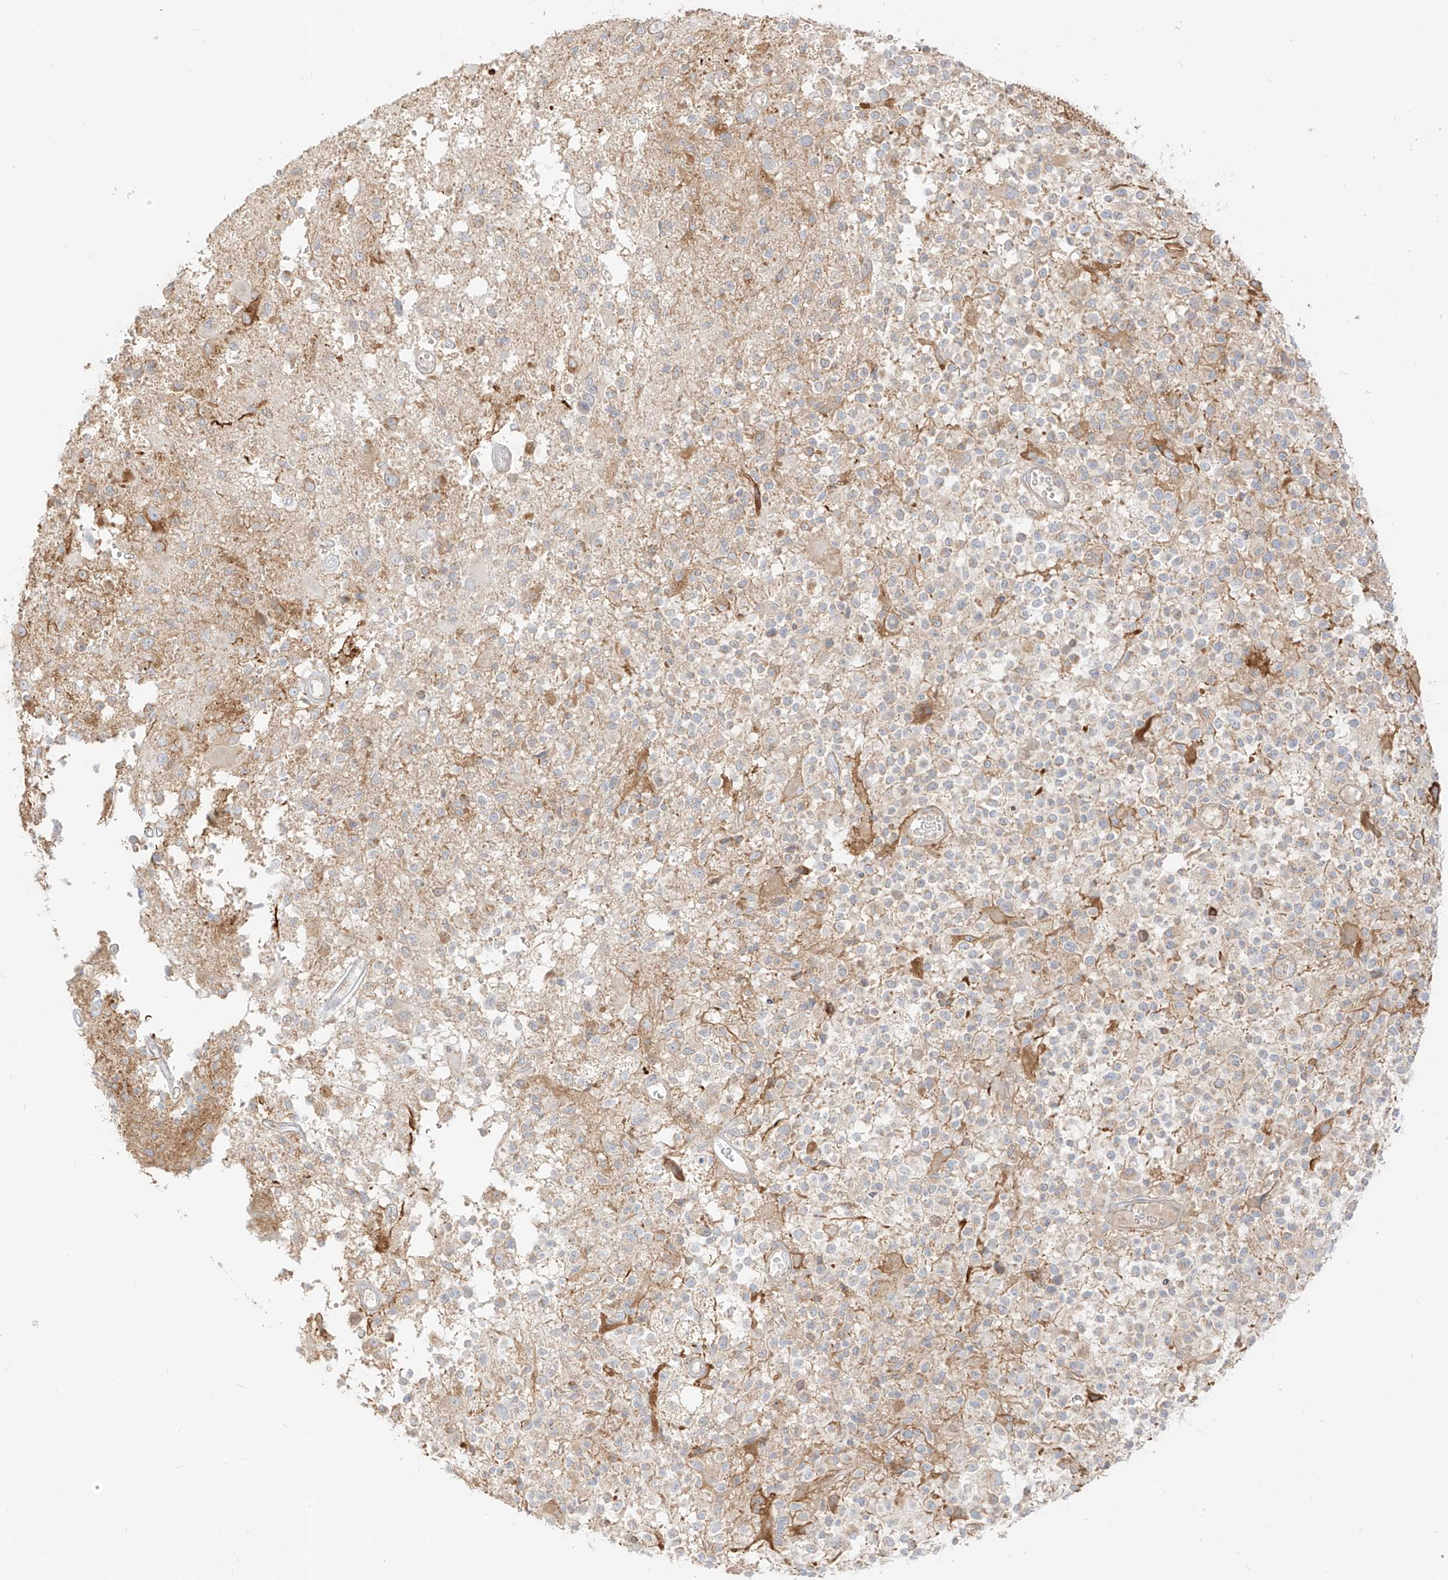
{"staining": {"intensity": "weak", "quantity": "<25%", "location": "cytoplasmic/membranous"}, "tissue": "glioma", "cell_type": "Tumor cells", "image_type": "cancer", "snomed": [{"axis": "morphology", "description": "Glioma, malignant, High grade"}, {"axis": "morphology", "description": "Glioblastoma, NOS"}, {"axis": "topography", "description": "Brain"}], "caption": "A photomicrograph of glioma stained for a protein displays no brown staining in tumor cells.", "gene": "ZIM3", "patient": {"sex": "male", "age": 60}}